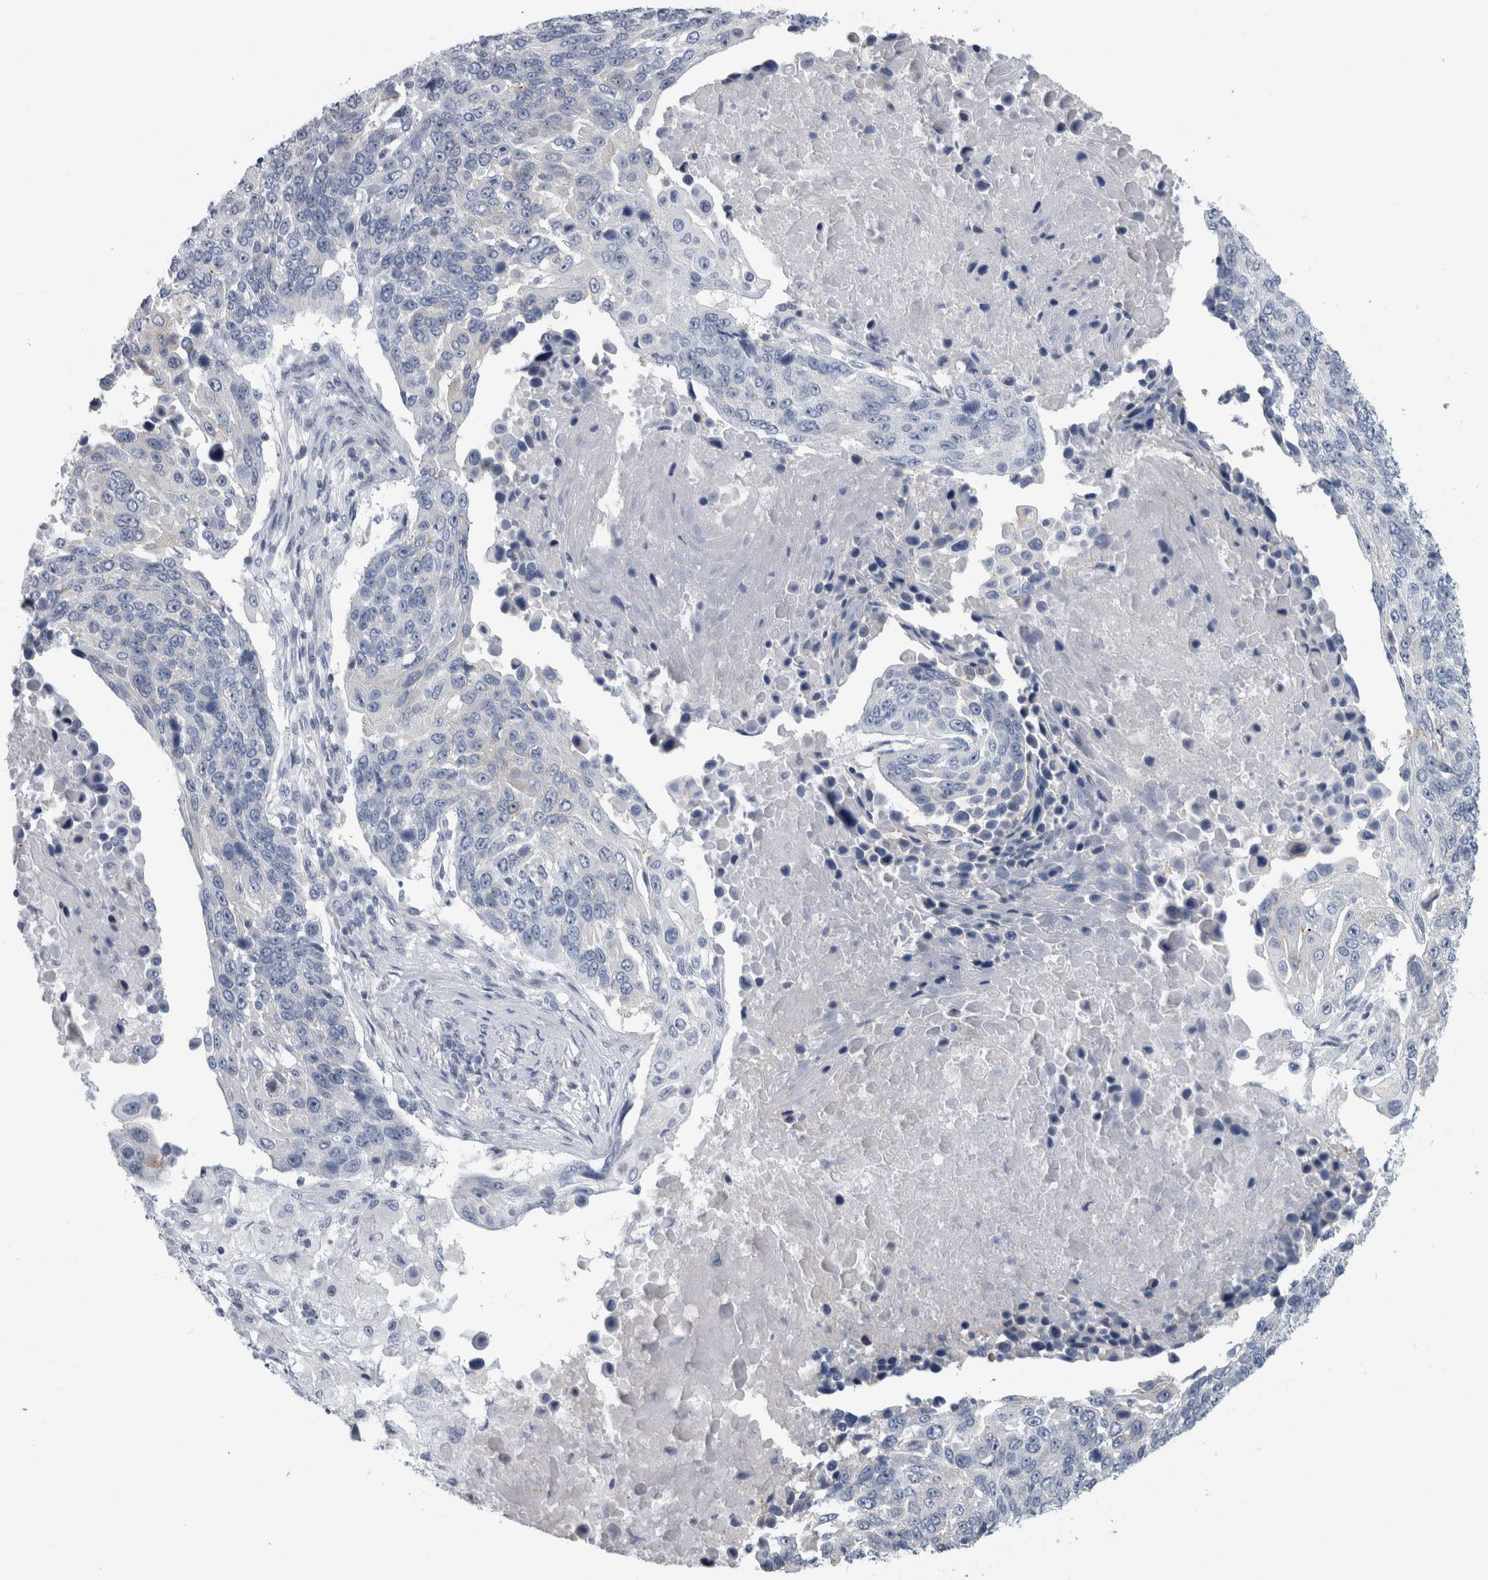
{"staining": {"intensity": "negative", "quantity": "none", "location": "none"}, "tissue": "lung cancer", "cell_type": "Tumor cells", "image_type": "cancer", "snomed": [{"axis": "morphology", "description": "Squamous cell carcinoma, NOS"}, {"axis": "topography", "description": "Lung"}], "caption": "This is an immunohistochemistry histopathology image of human lung cancer. There is no positivity in tumor cells.", "gene": "ANKFY1", "patient": {"sex": "male", "age": 66}}